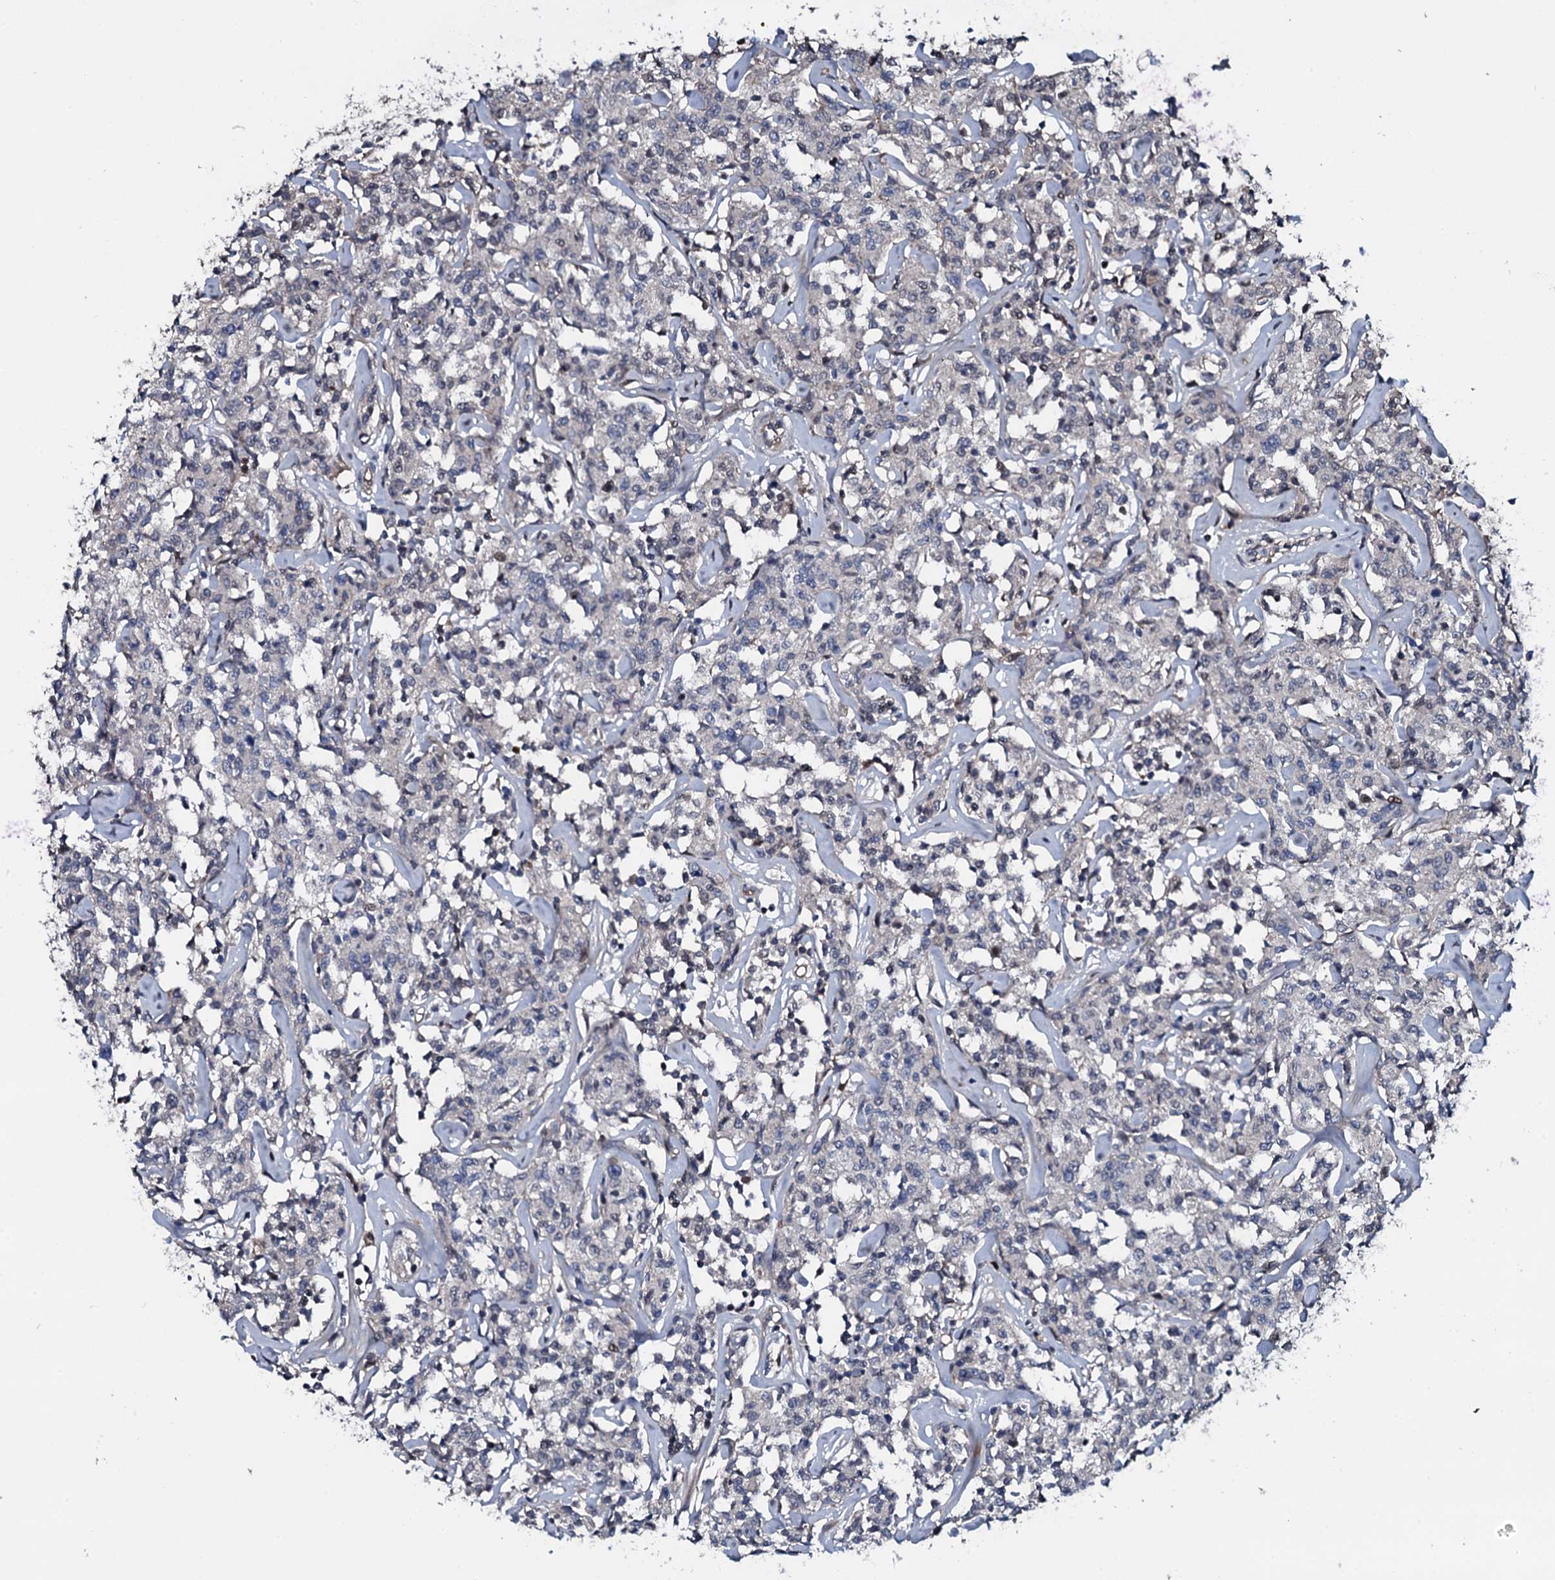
{"staining": {"intensity": "negative", "quantity": "none", "location": "none"}, "tissue": "lymphoma", "cell_type": "Tumor cells", "image_type": "cancer", "snomed": [{"axis": "morphology", "description": "Malignant lymphoma, non-Hodgkin's type, Low grade"}, {"axis": "topography", "description": "Small intestine"}], "caption": "Tumor cells show no significant expression in malignant lymphoma, non-Hodgkin's type (low-grade). Nuclei are stained in blue.", "gene": "LYG2", "patient": {"sex": "female", "age": 59}}